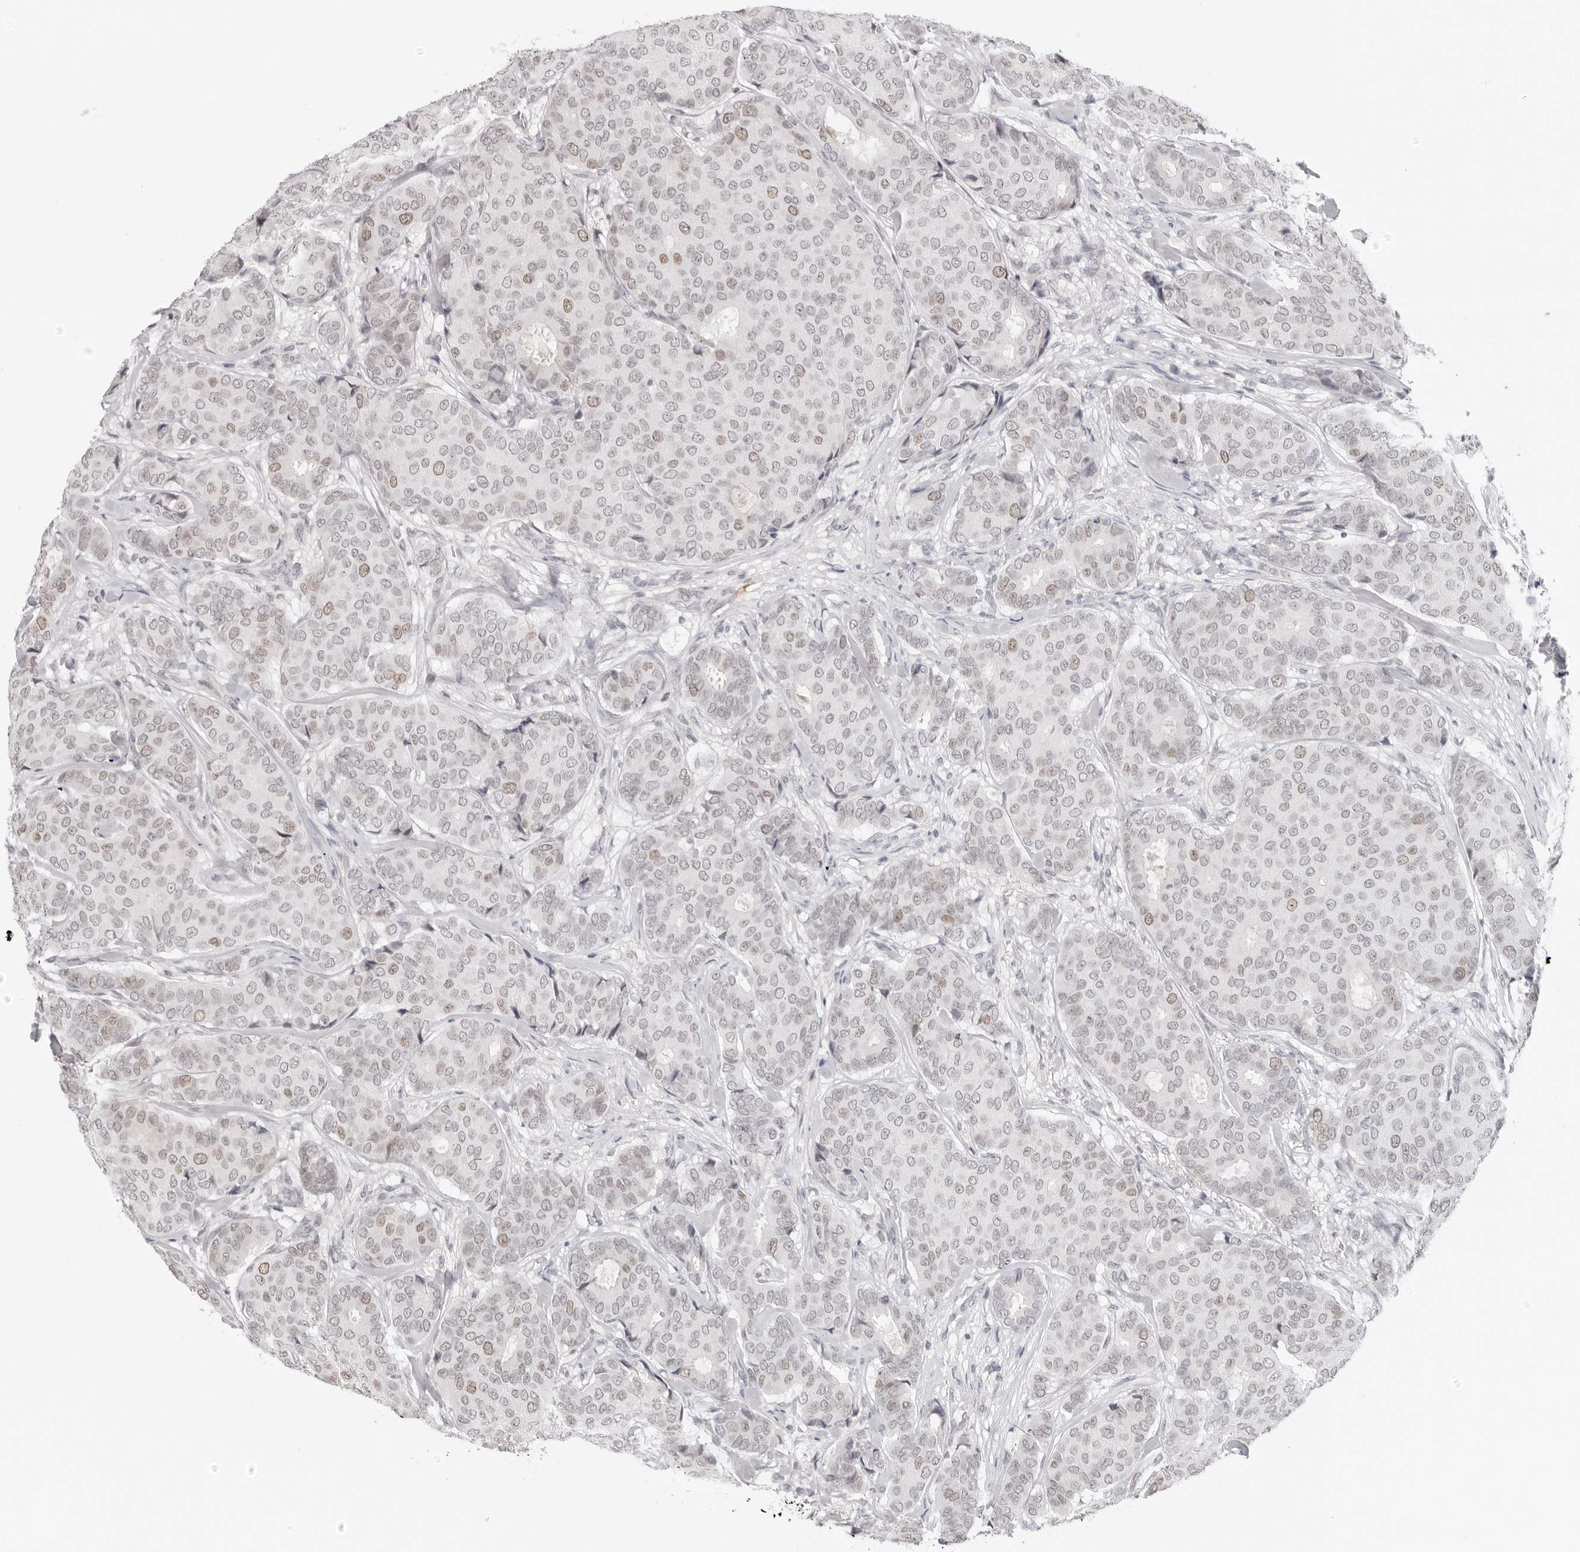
{"staining": {"intensity": "weak", "quantity": "<25%", "location": "nuclear"}, "tissue": "breast cancer", "cell_type": "Tumor cells", "image_type": "cancer", "snomed": [{"axis": "morphology", "description": "Duct carcinoma"}, {"axis": "topography", "description": "Breast"}], "caption": "Histopathology image shows no protein expression in tumor cells of breast cancer (infiltrating ductal carcinoma) tissue. (Stains: DAB (3,3'-diaminobenzidine) immunohistochemistry with hematoxylin counter stain, Microscopy: brightfield microscopy at high magnification).", "gene": "MSH6", "patient": {"sex": "female", "age": 75}}